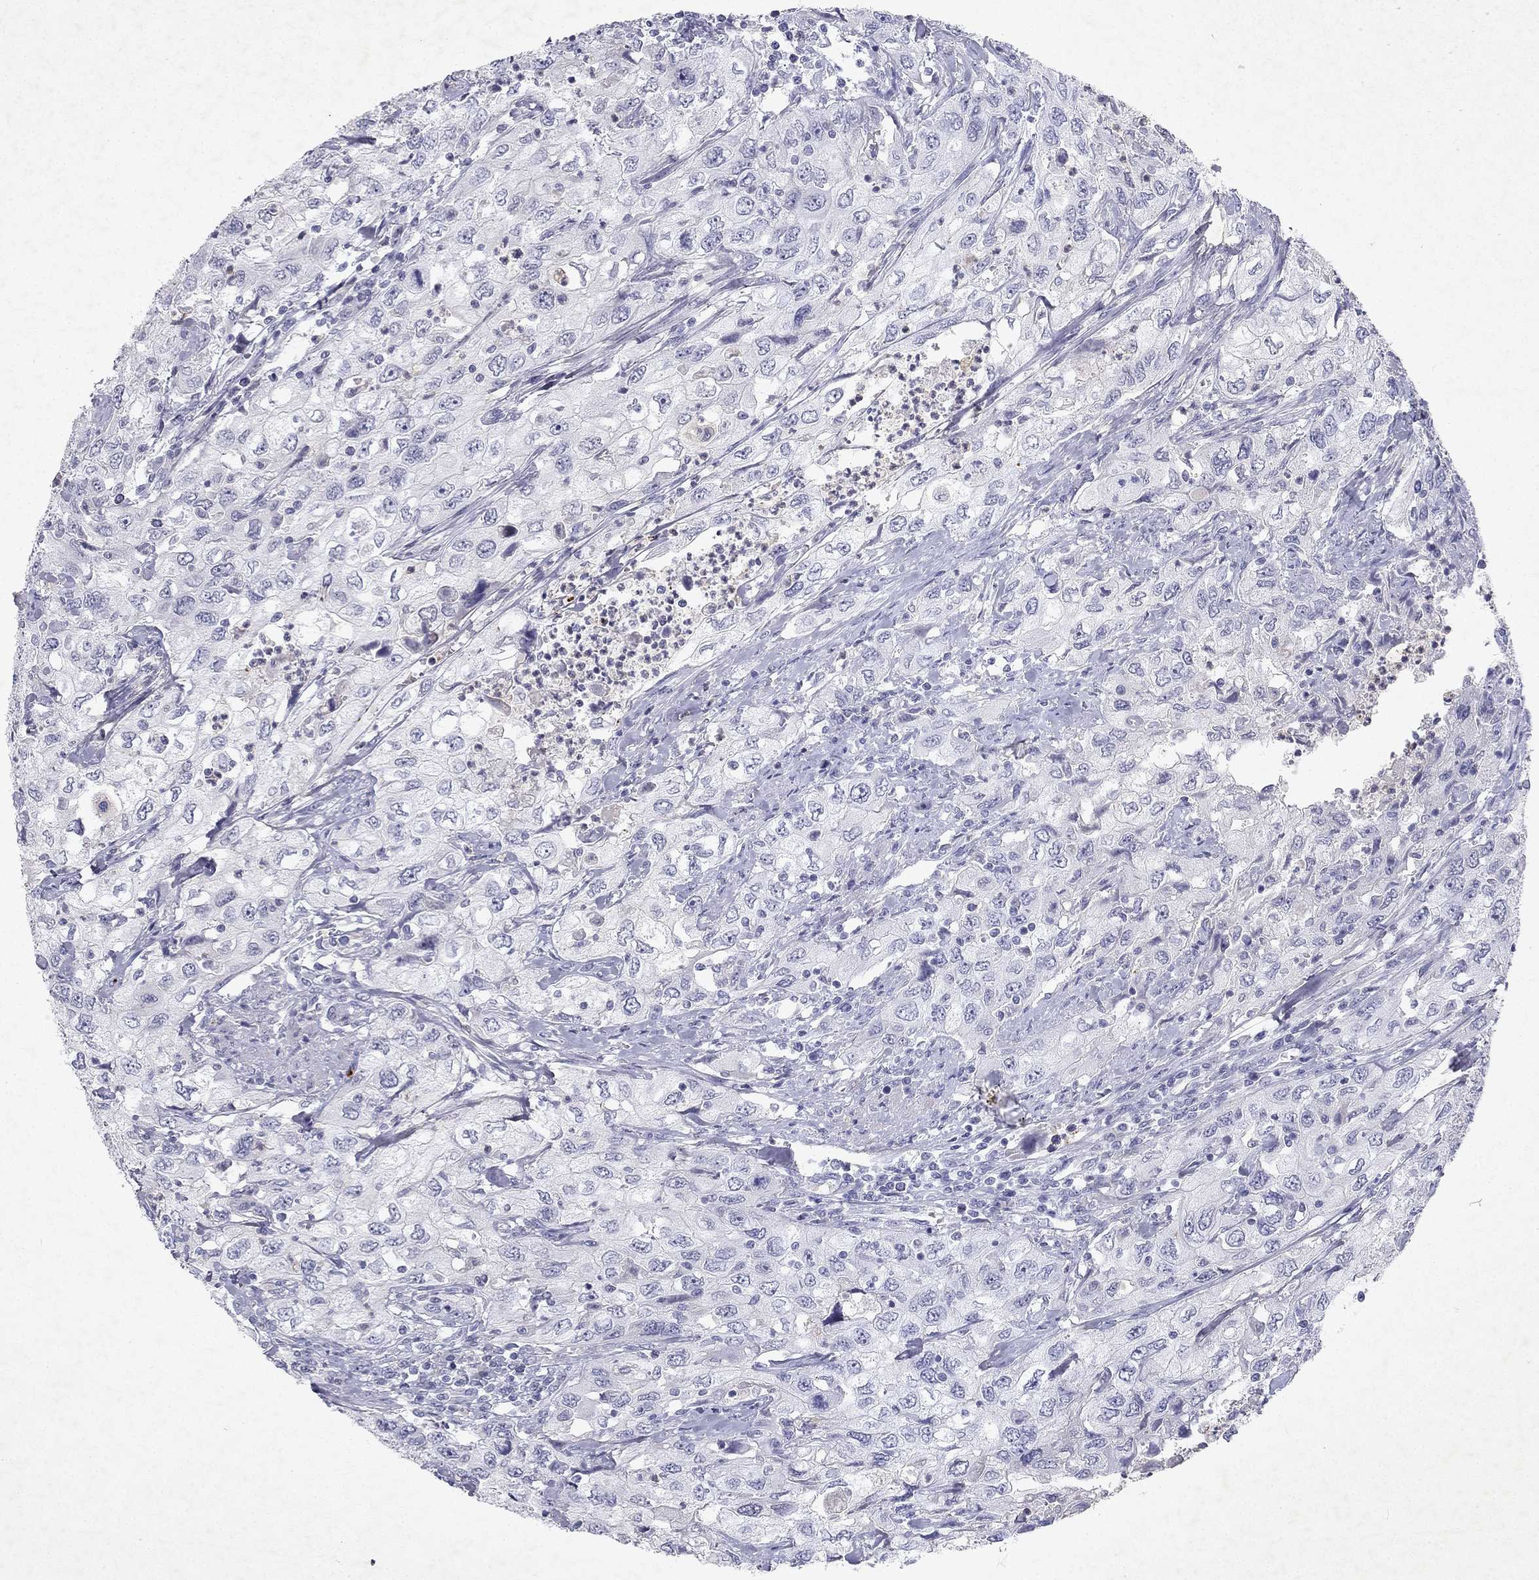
{"staining": {"intensity": "negative", "quantity": "none", "location": "none"}, "tissue": "urothelial cancer", "cell_type": "Tumor cells", "image_type": "cancer", "snomed": [{"axis": "morphology", "description": "Urothelial carcinoma, High grade"}, {"axis": "topography", "description": "Urinary bladder"}], "caption": "This is an IHC image of human urothelial cancer. There is no staining in tumor cells.", "gene": "SLC6A4", "patient": {"sex": "male", "age": 76}}